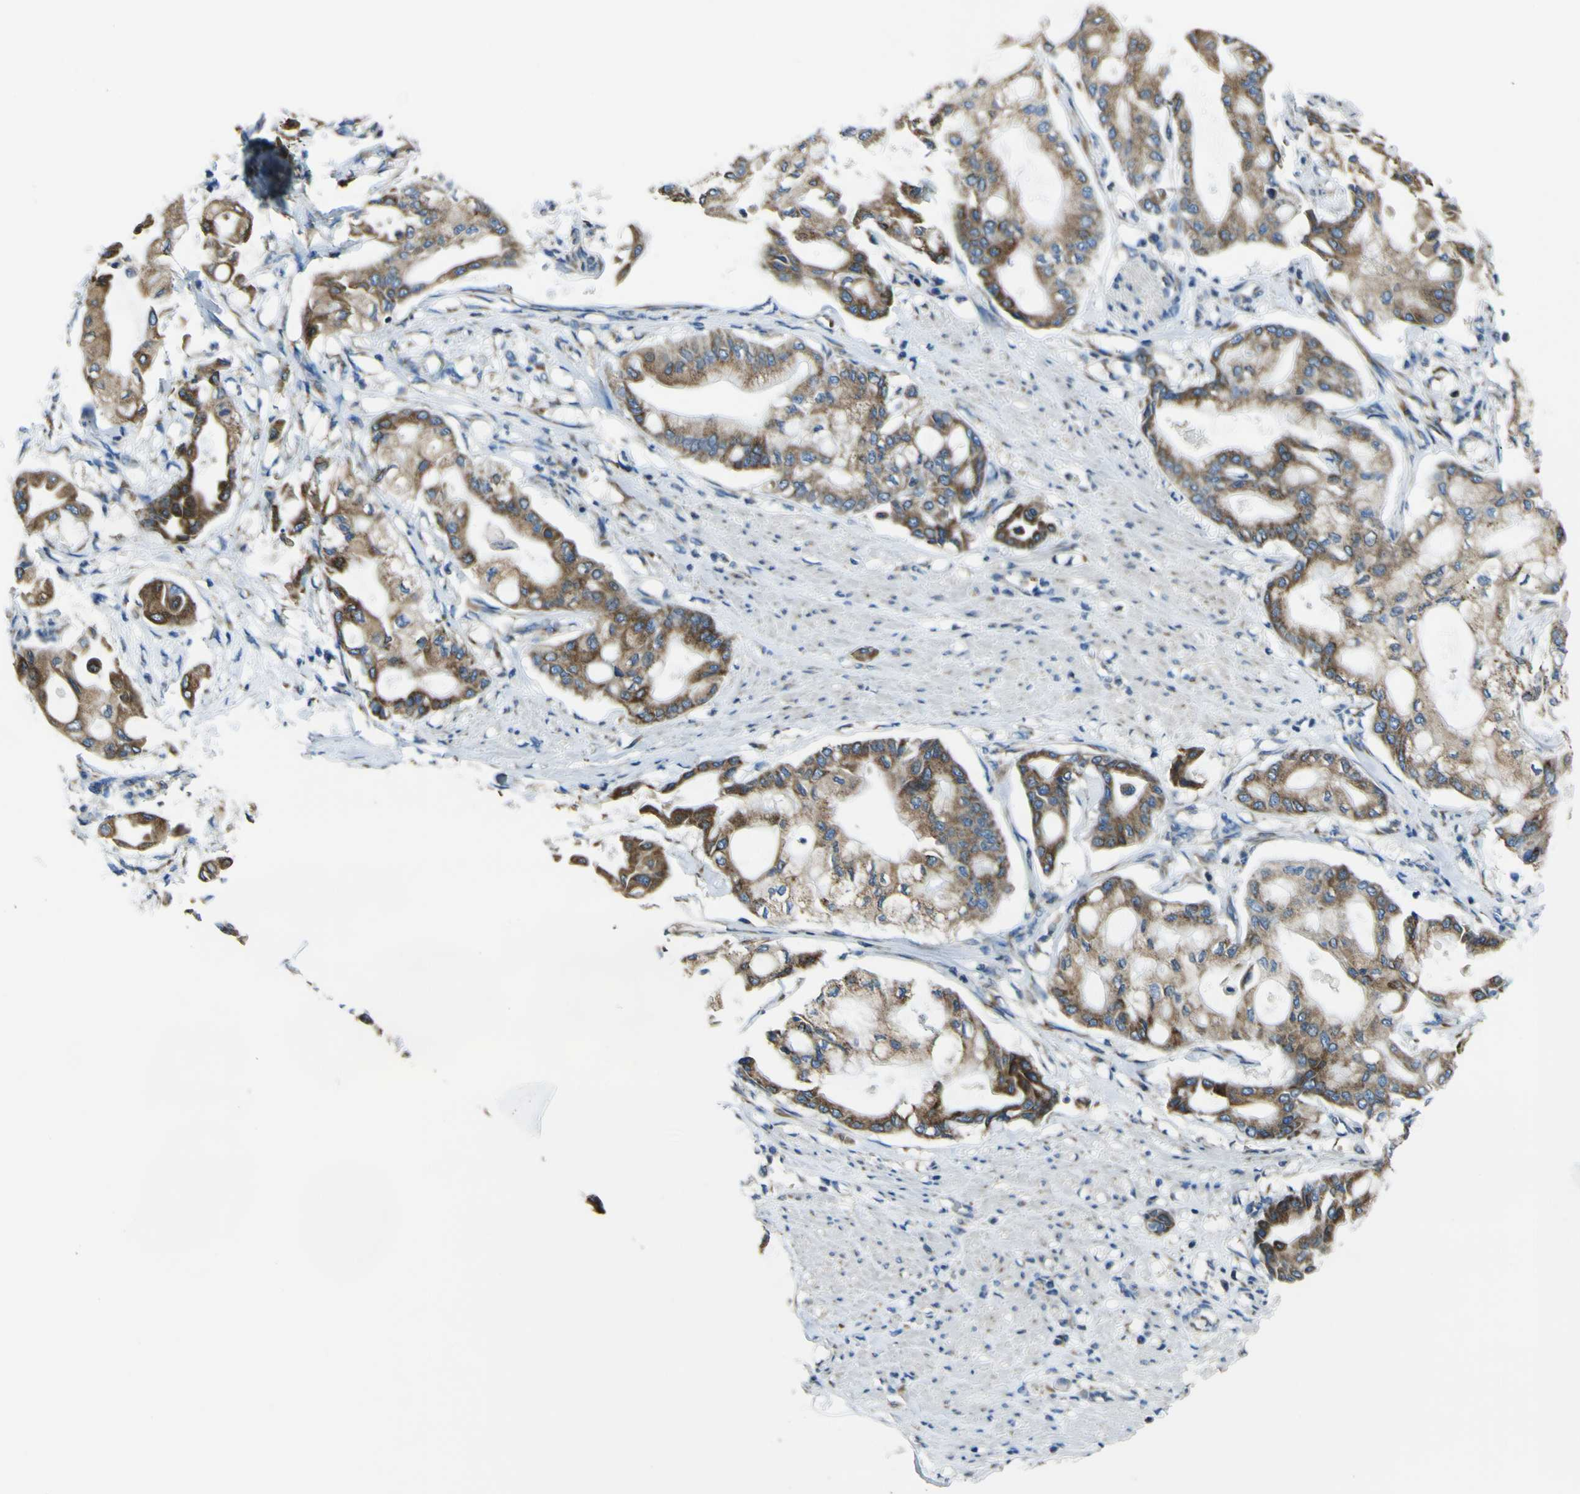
{"staining": {"intensity": "strong", "quantity": ">75%", "location": "cytoplasmic/membranous"}, "tissue": "pancreatic cancer", "cell_type": "Tumor cells", "image_type": "cancer", "snomed": [{"axis": "morphology", "description": "Adenocarcinoma, NOS"}, {"axis": "morphology", "description": "Adenocarcinoma, metastatic, NOS"}, {"axis": "topography", "description": "Lymph node"}, {"axis": "topography", "description": "Pancreas"}, {"axis": "topography", "description": "Duodenum"}], "caption": "A histopathology image showing strong cytoplasmic/membranous expression in approximately >75% of tumor cells in pancreatic cancer, as visualized by brown immunohistochemical staining.", "gene": "STIM1", "patient": {"sex": "female", "age": 64}}